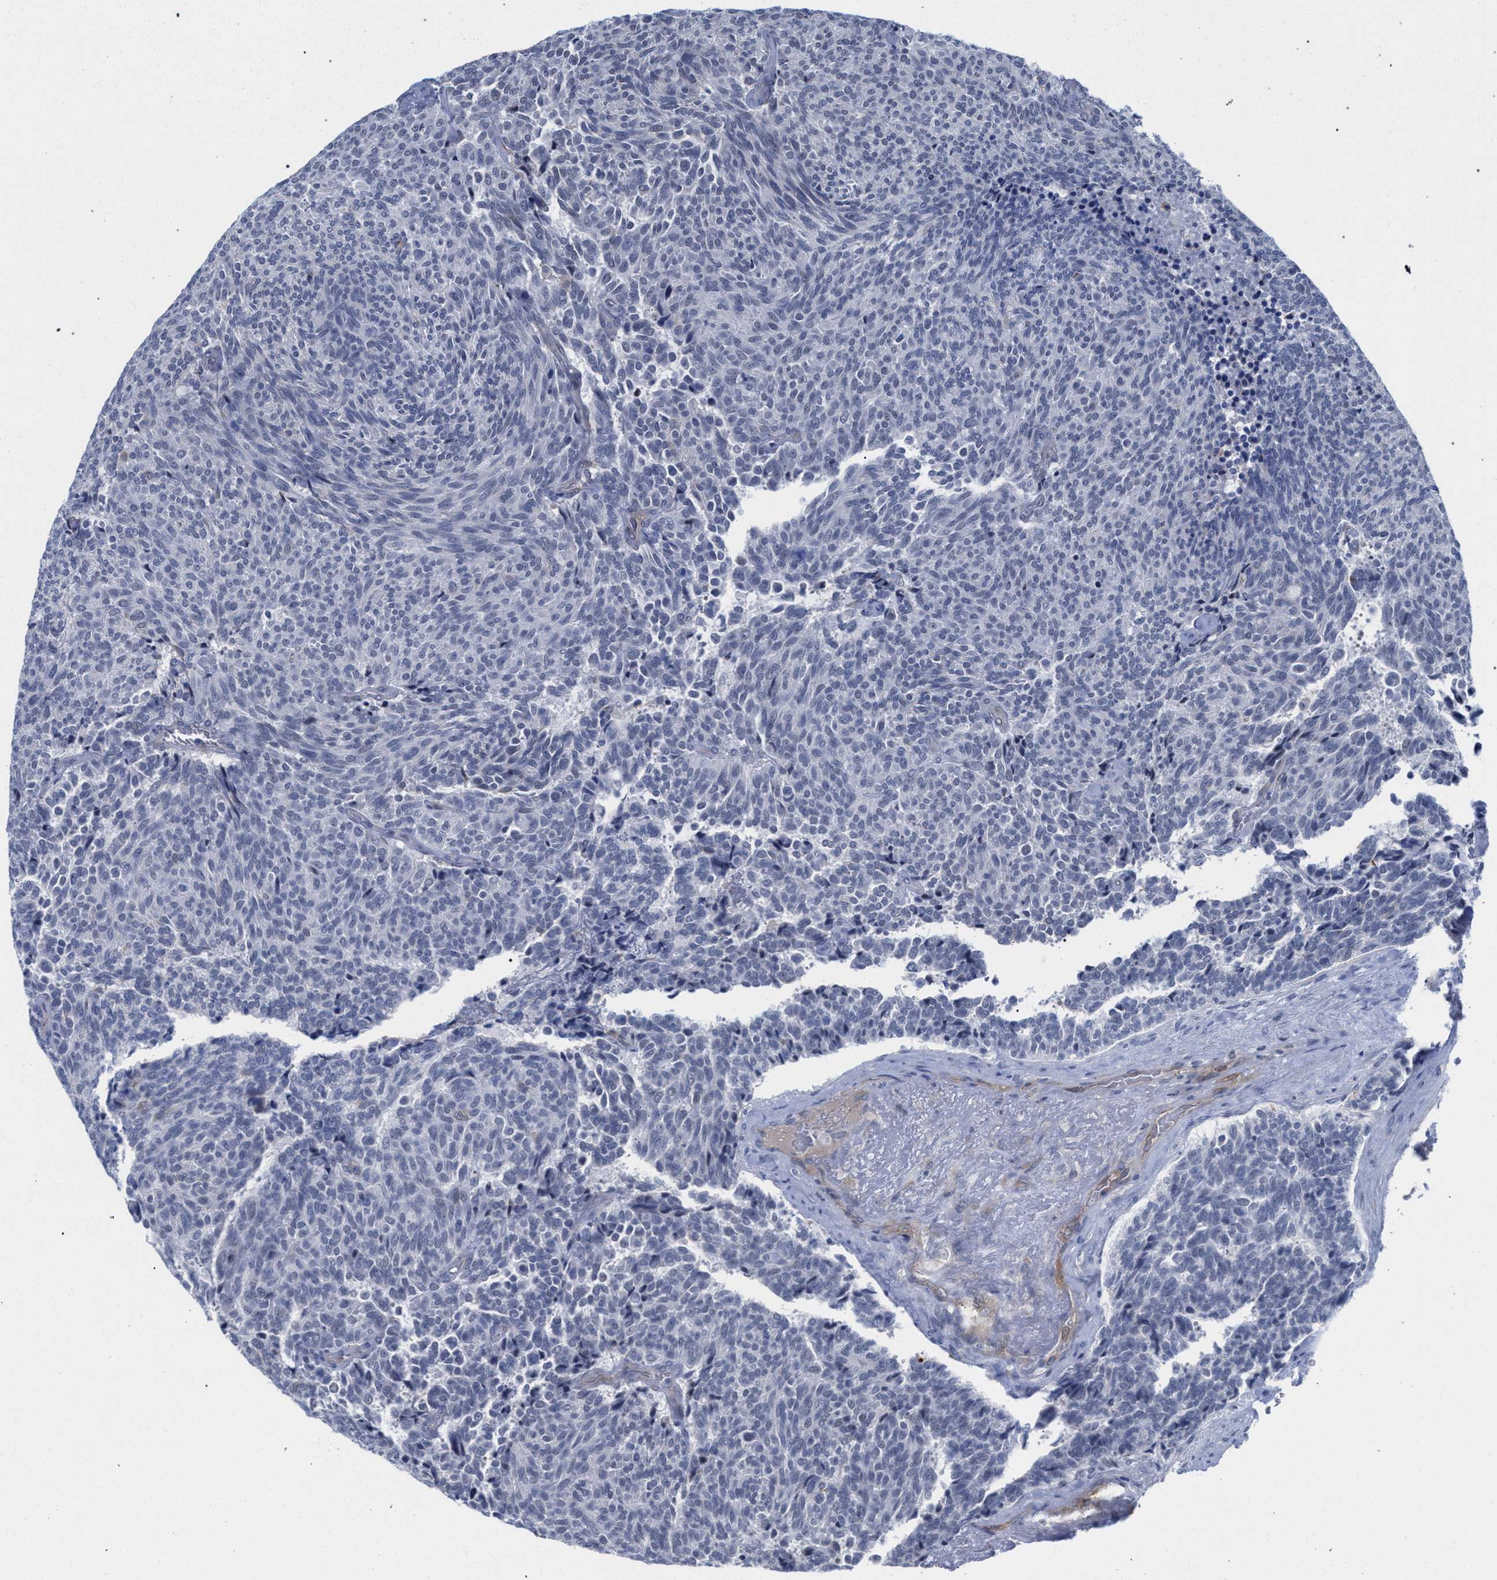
{"staining": {"intensity": "negative", "quantity": "none", "location": "none"}, "tissue": "carcinoid", "cell_type": "Tumor cells", "image_type": "cancer", "snomed": [{"axis": "morphology", "description": "Carcinoid, malignant, NOS"}, {"axis": "topography", "description": "Pancreas"}], "caption": "Carcinoid (malignant) stained for a protein using immunohistochemistry demonstrates no staining tumor cells.", "gene": "FHOD3", "patient": {"sex": "female", "age": 54}}